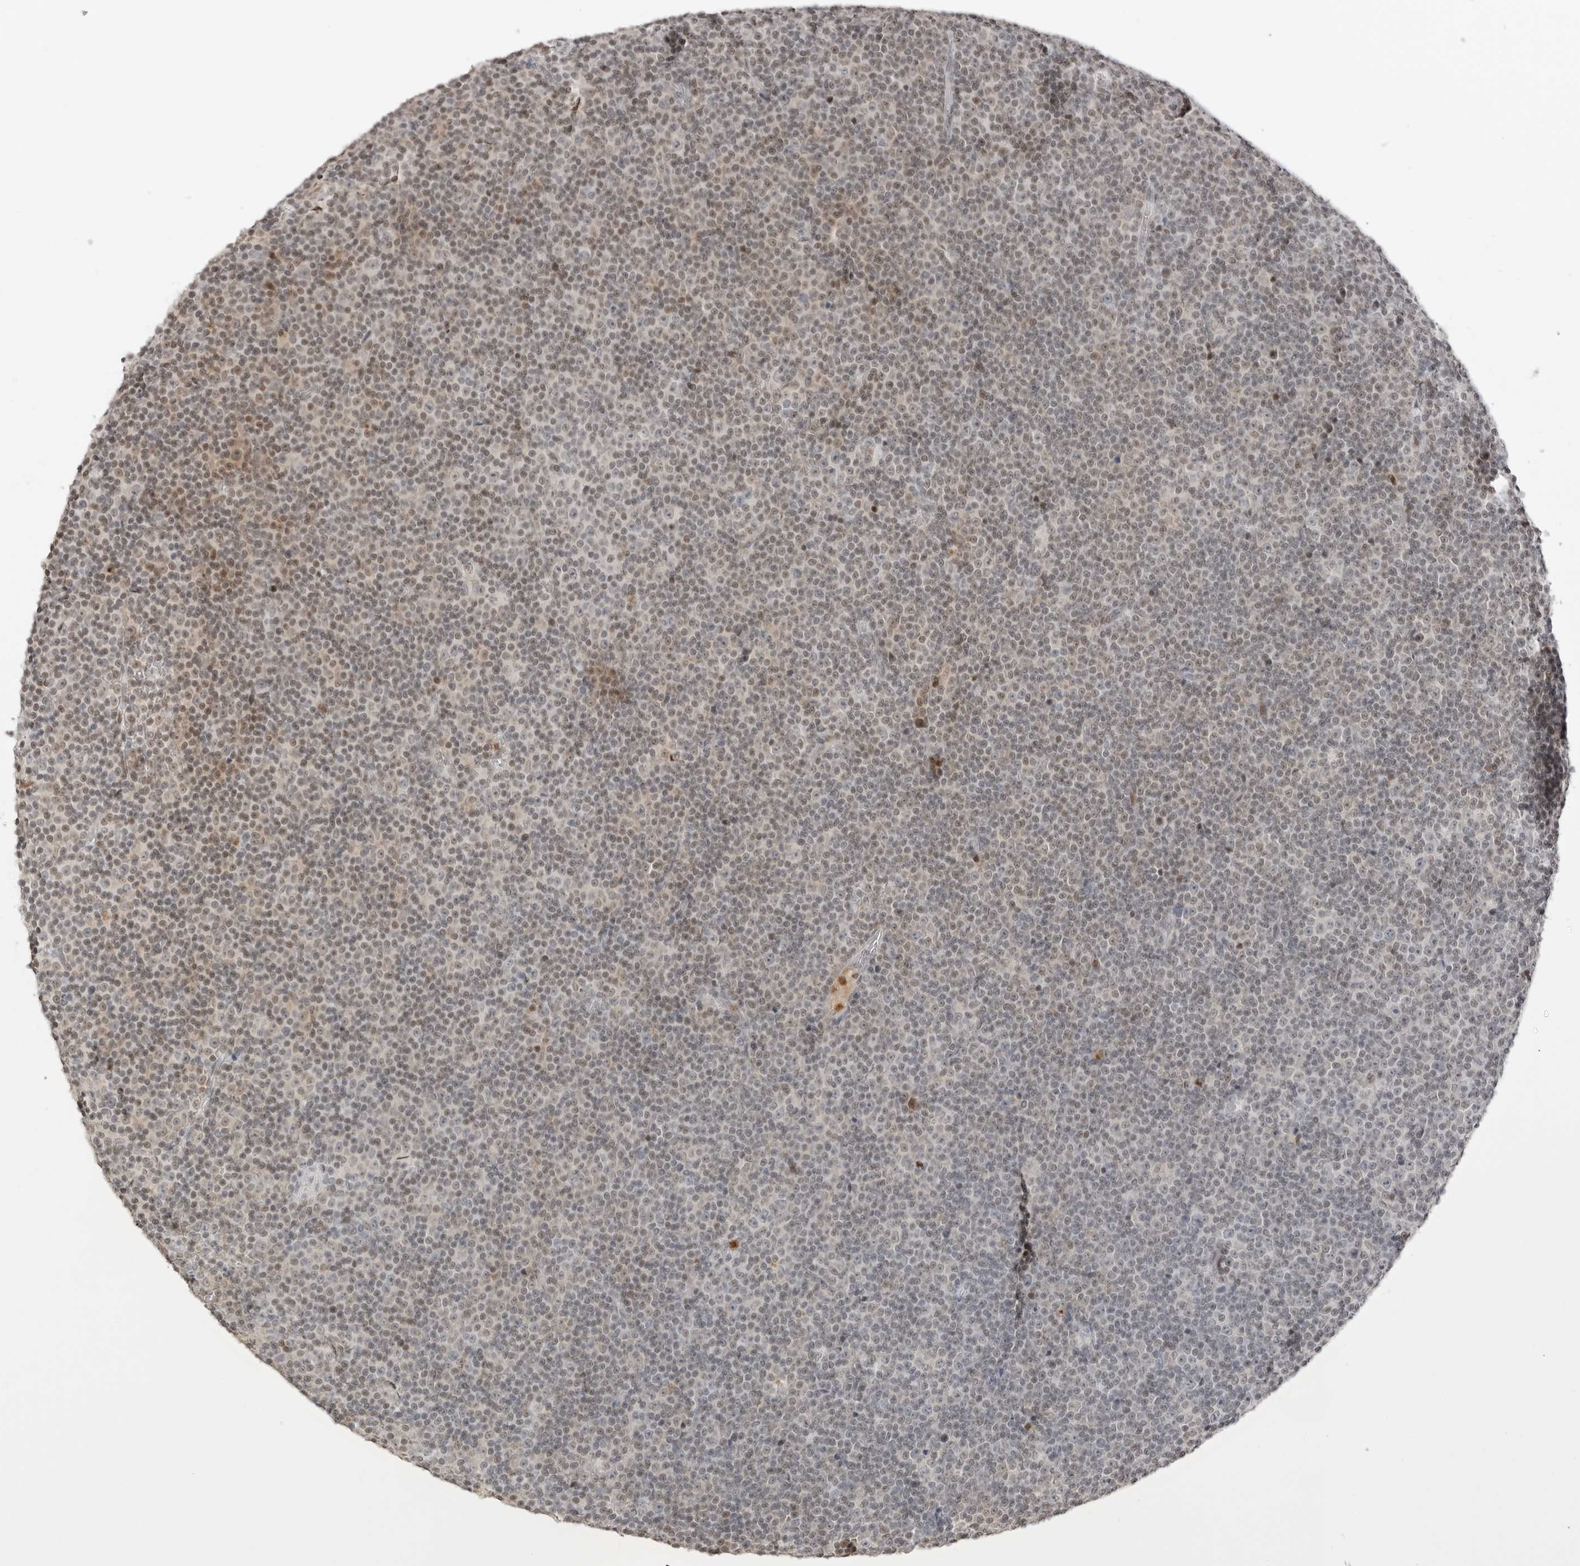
{"staining": {"intensity": "weak", "quantity": "25%-75%", "location": "nuclear"}, "tissue": "lymphoma", "cell_type": "Tumor cells", "image_type": "cancer", "snomed": [{"axis": "morphology", "description": "Malignant lymphoma, non-Hodgkin's type, Low grade"}, {"axis": "topography", "description": "Lymph node"}], "caption": "About 25%-75% of tumor cells in human lymphoma exhibit weak nuclear protein expression as visualized by brown immunohistochemical staining.", "gene": "RNF146", "patient": {"sex": "female", "age": 67}}